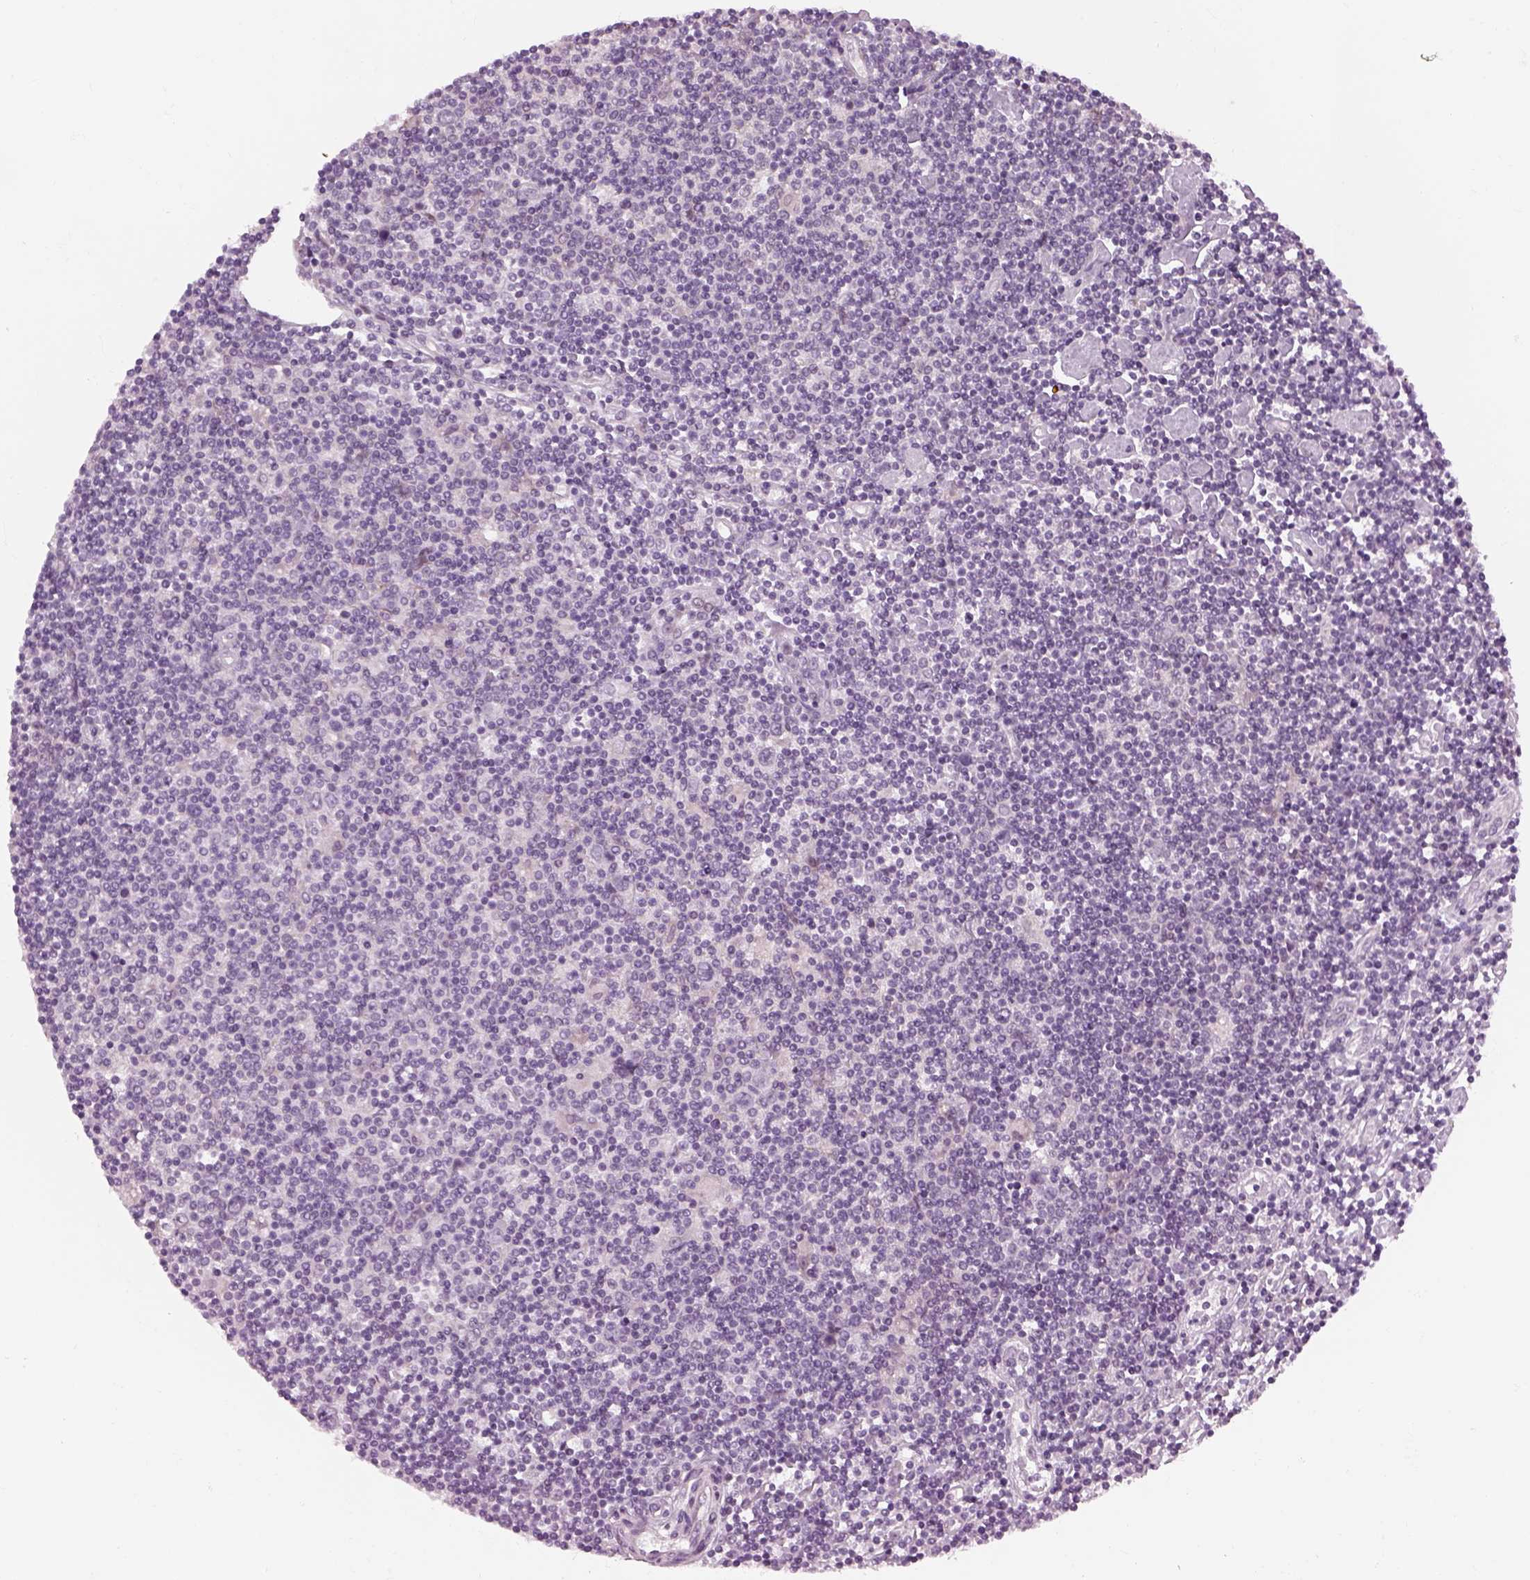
{"staining": {"intensity": "negative", "quantity": "none", "location": "none"}, "tissue": "lymphoma", "cell_type": "Tumor cells", "image_type": "cancer", "snomed": [{"axis": "morphology", "description": "Hodgkin's disease, NOS"}, {"axis": "topography", "description": "Lymph node"}], "caption": "Human Hodgkin's disease stained for a protein using IHC demonstrates no positivity in tumor cells.", "gene": "LRRIQ3", "patient": {"sex": "male", "age": 40}}